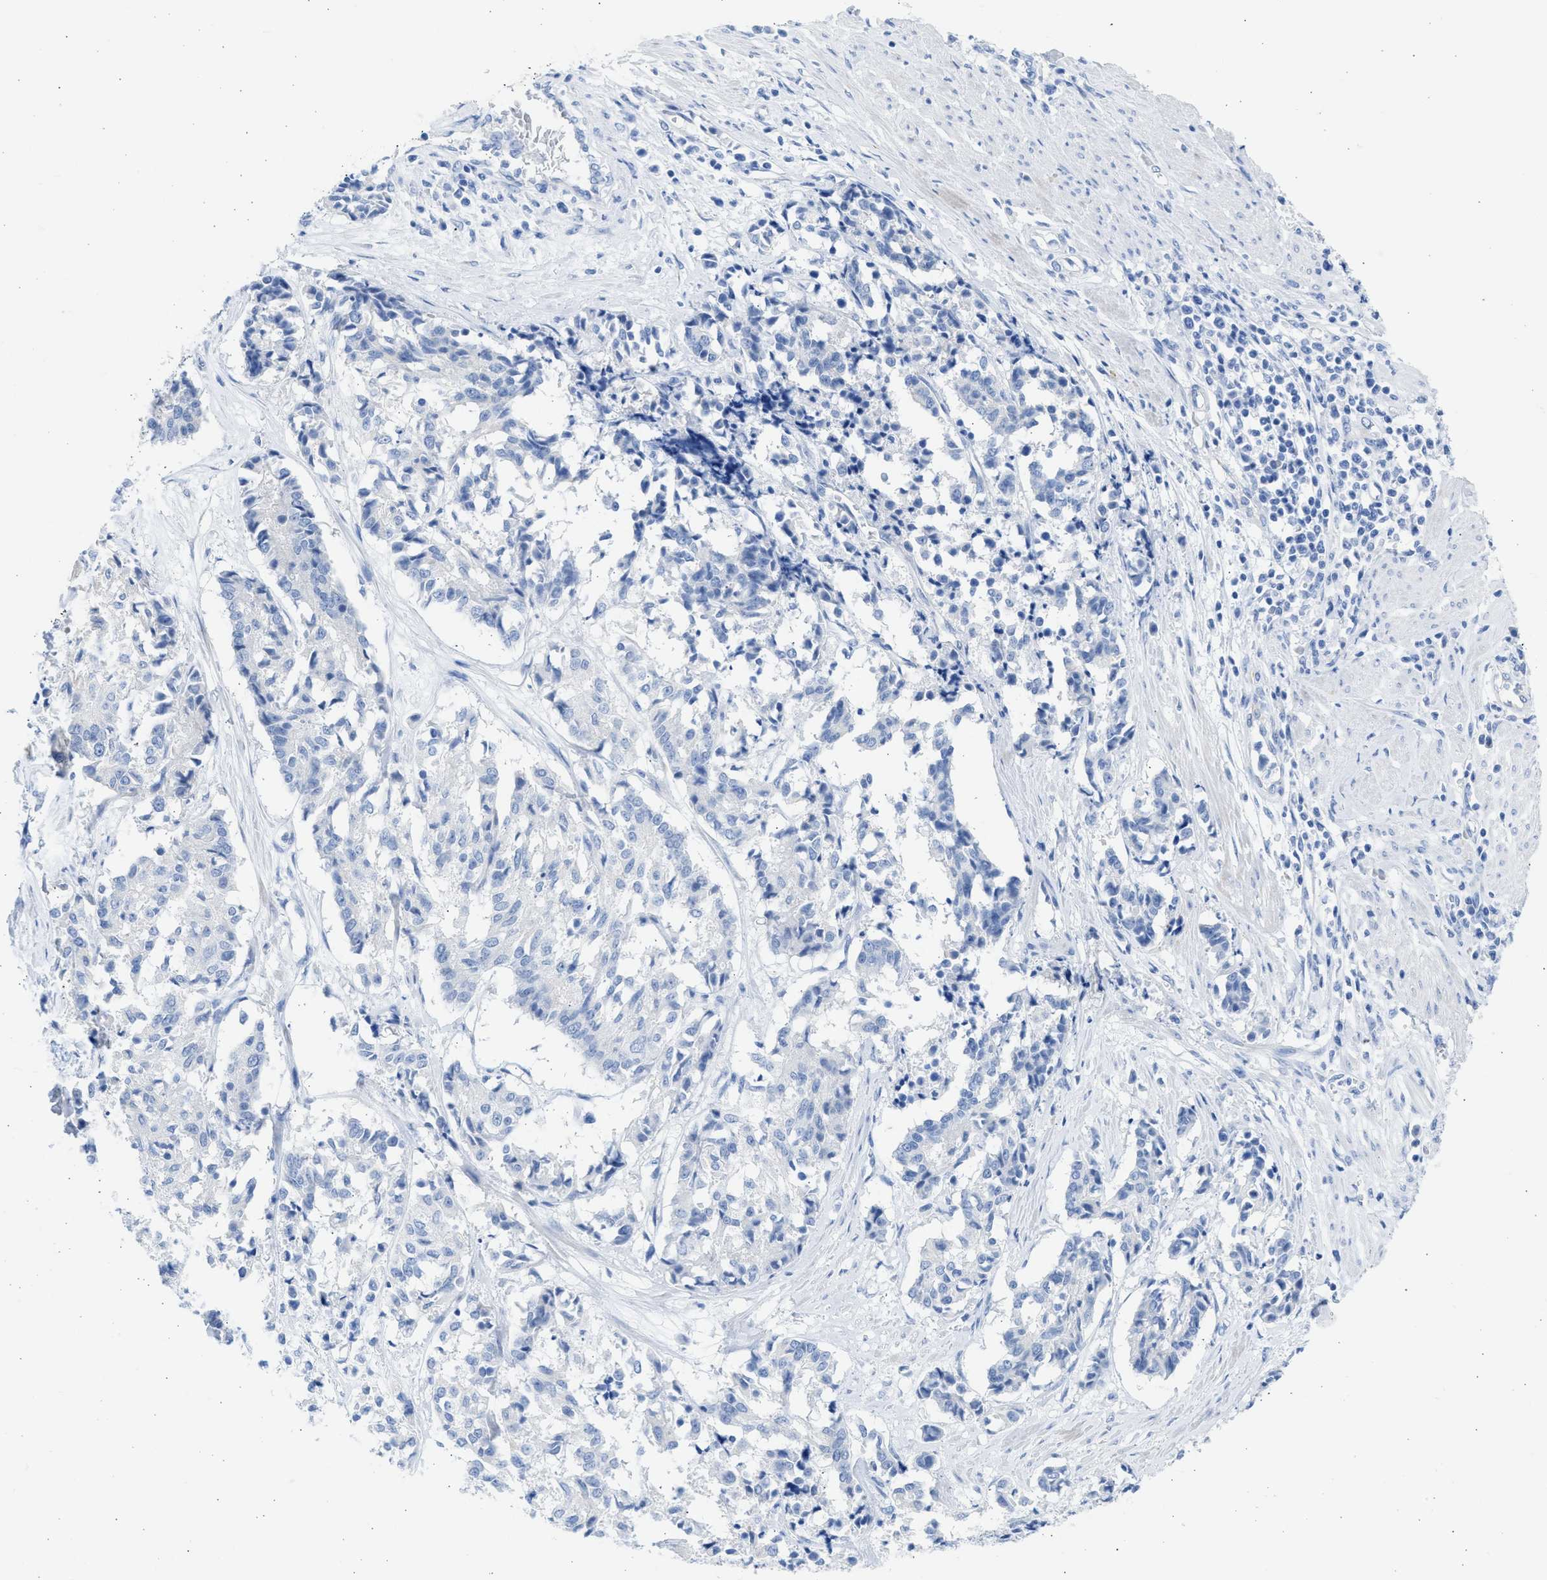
{"staining": {"intensity": "negative", "quantity": "none", "location": "none"}, "tissue": "cervical cancer", "cell_type": "Tumor cells", "image_type": "cancer", "snomed": [{"axis": "morphology", "description": "Squamous cell carcinoma, NOS"}, {"axis": "topography", "description": "Cervix"}], "caption": "The immunohistochemistry (IHC) photomicrograph has no significant staining in tumor cells of squamous cell carcinoma (cervical) tissue. Brightfield microscopy of immunohistochemistry stained with DAB (brown) and hematoxylin (blue), captured at high magnification.", "gene": "SPATA3", "patient": {"sex": "female", "age": 35}}